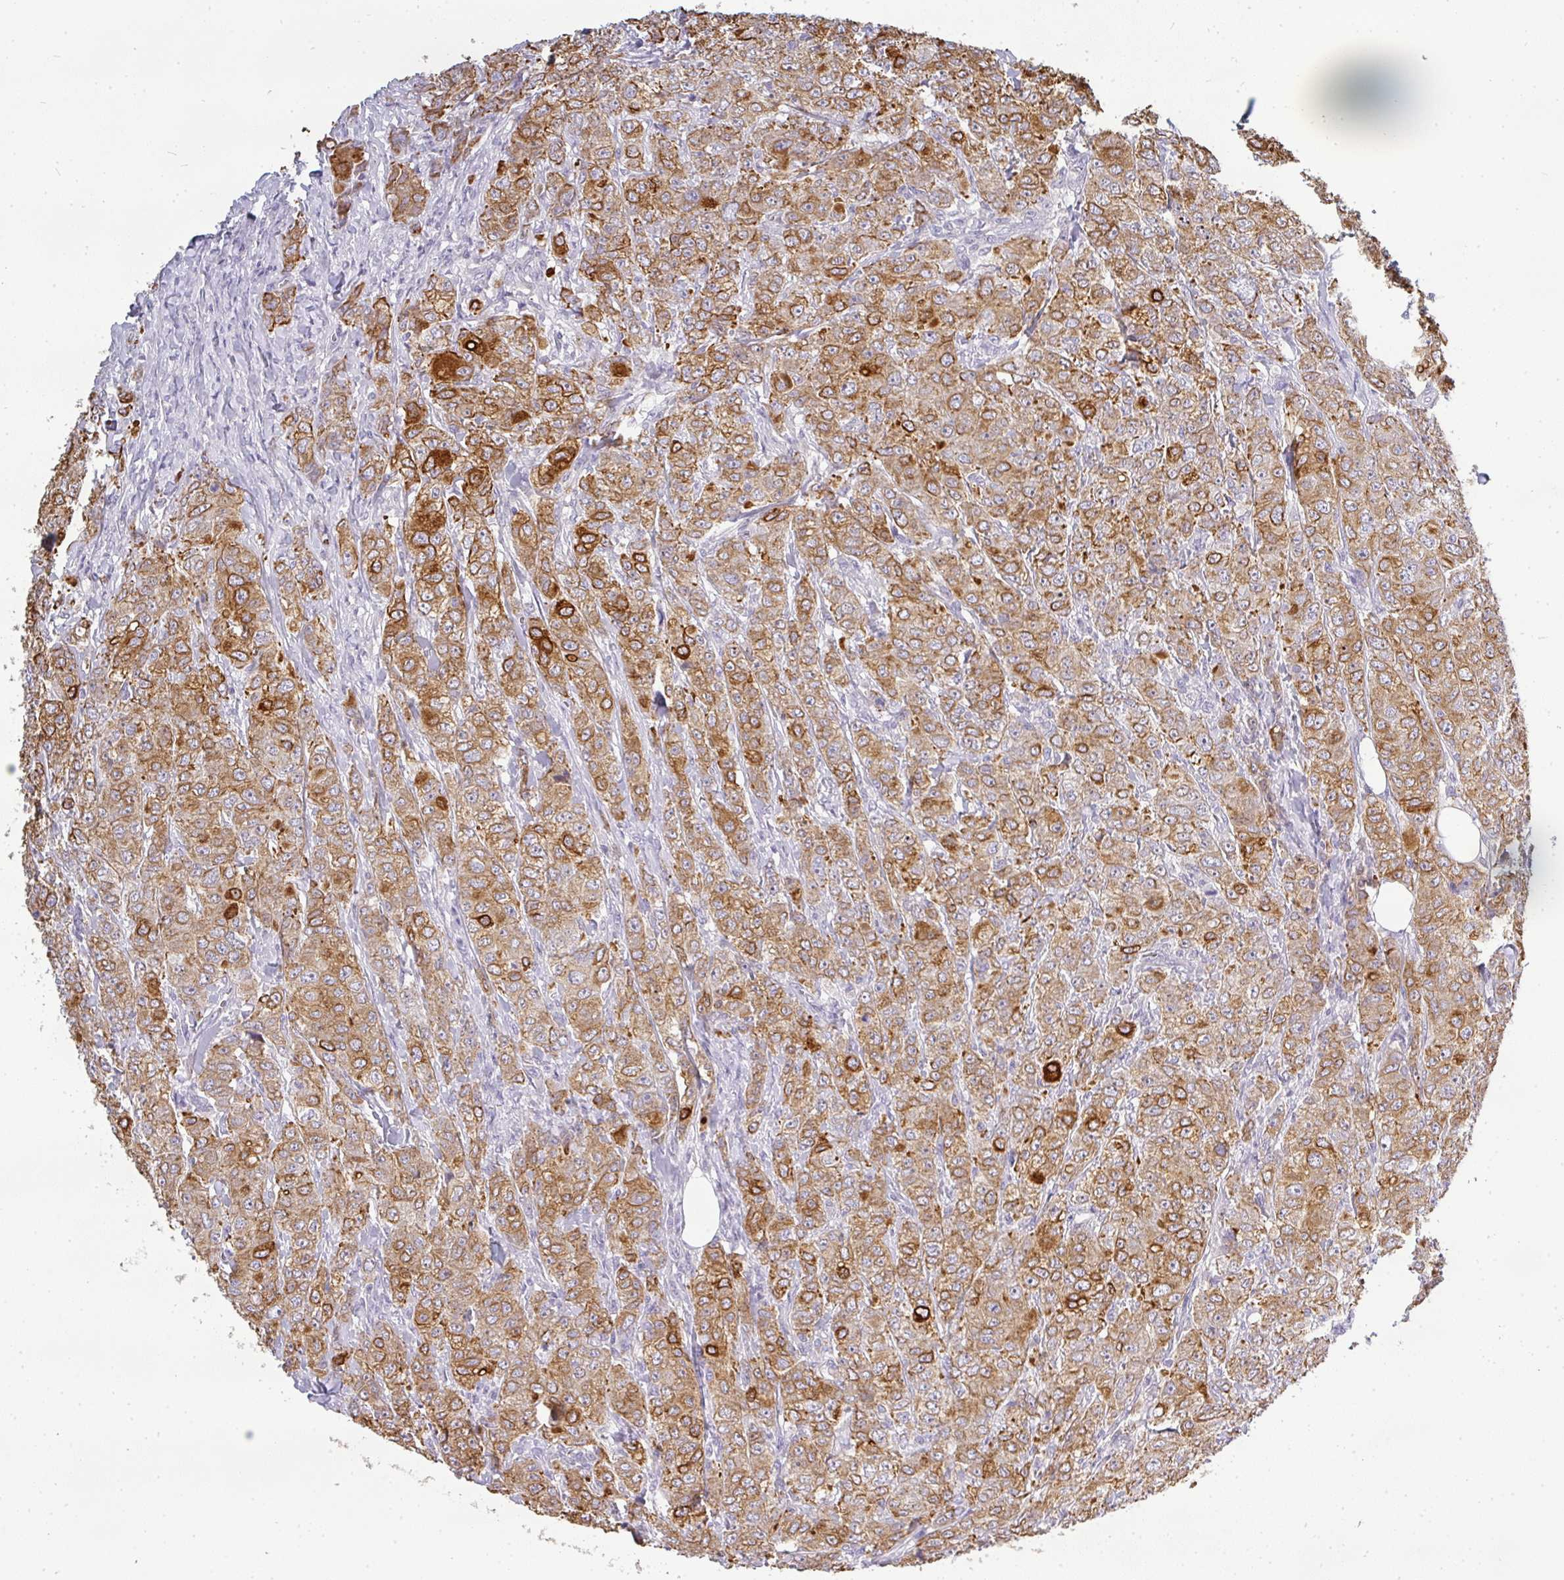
{"staining": {"intensity": "moderate", "quantity": ">75%", "location": "cytoplasmic/membranous"}, "tissue": "breast cancer", "cell_type": "Tumor cells", "image_type": "cancer", "snomed": [{"axis": "morphology", "description": "Duct carcinoma"}, {"axis": "topography", "description": "Breast"}], "caption": "Protein staining shows moderate cytoplasmic/membranous positivity in approximately >75% of tumor cells in intraductal carcinoma (breast).", "gene": "ASXL3", "patient": {"sex": "female", "age": 43}}